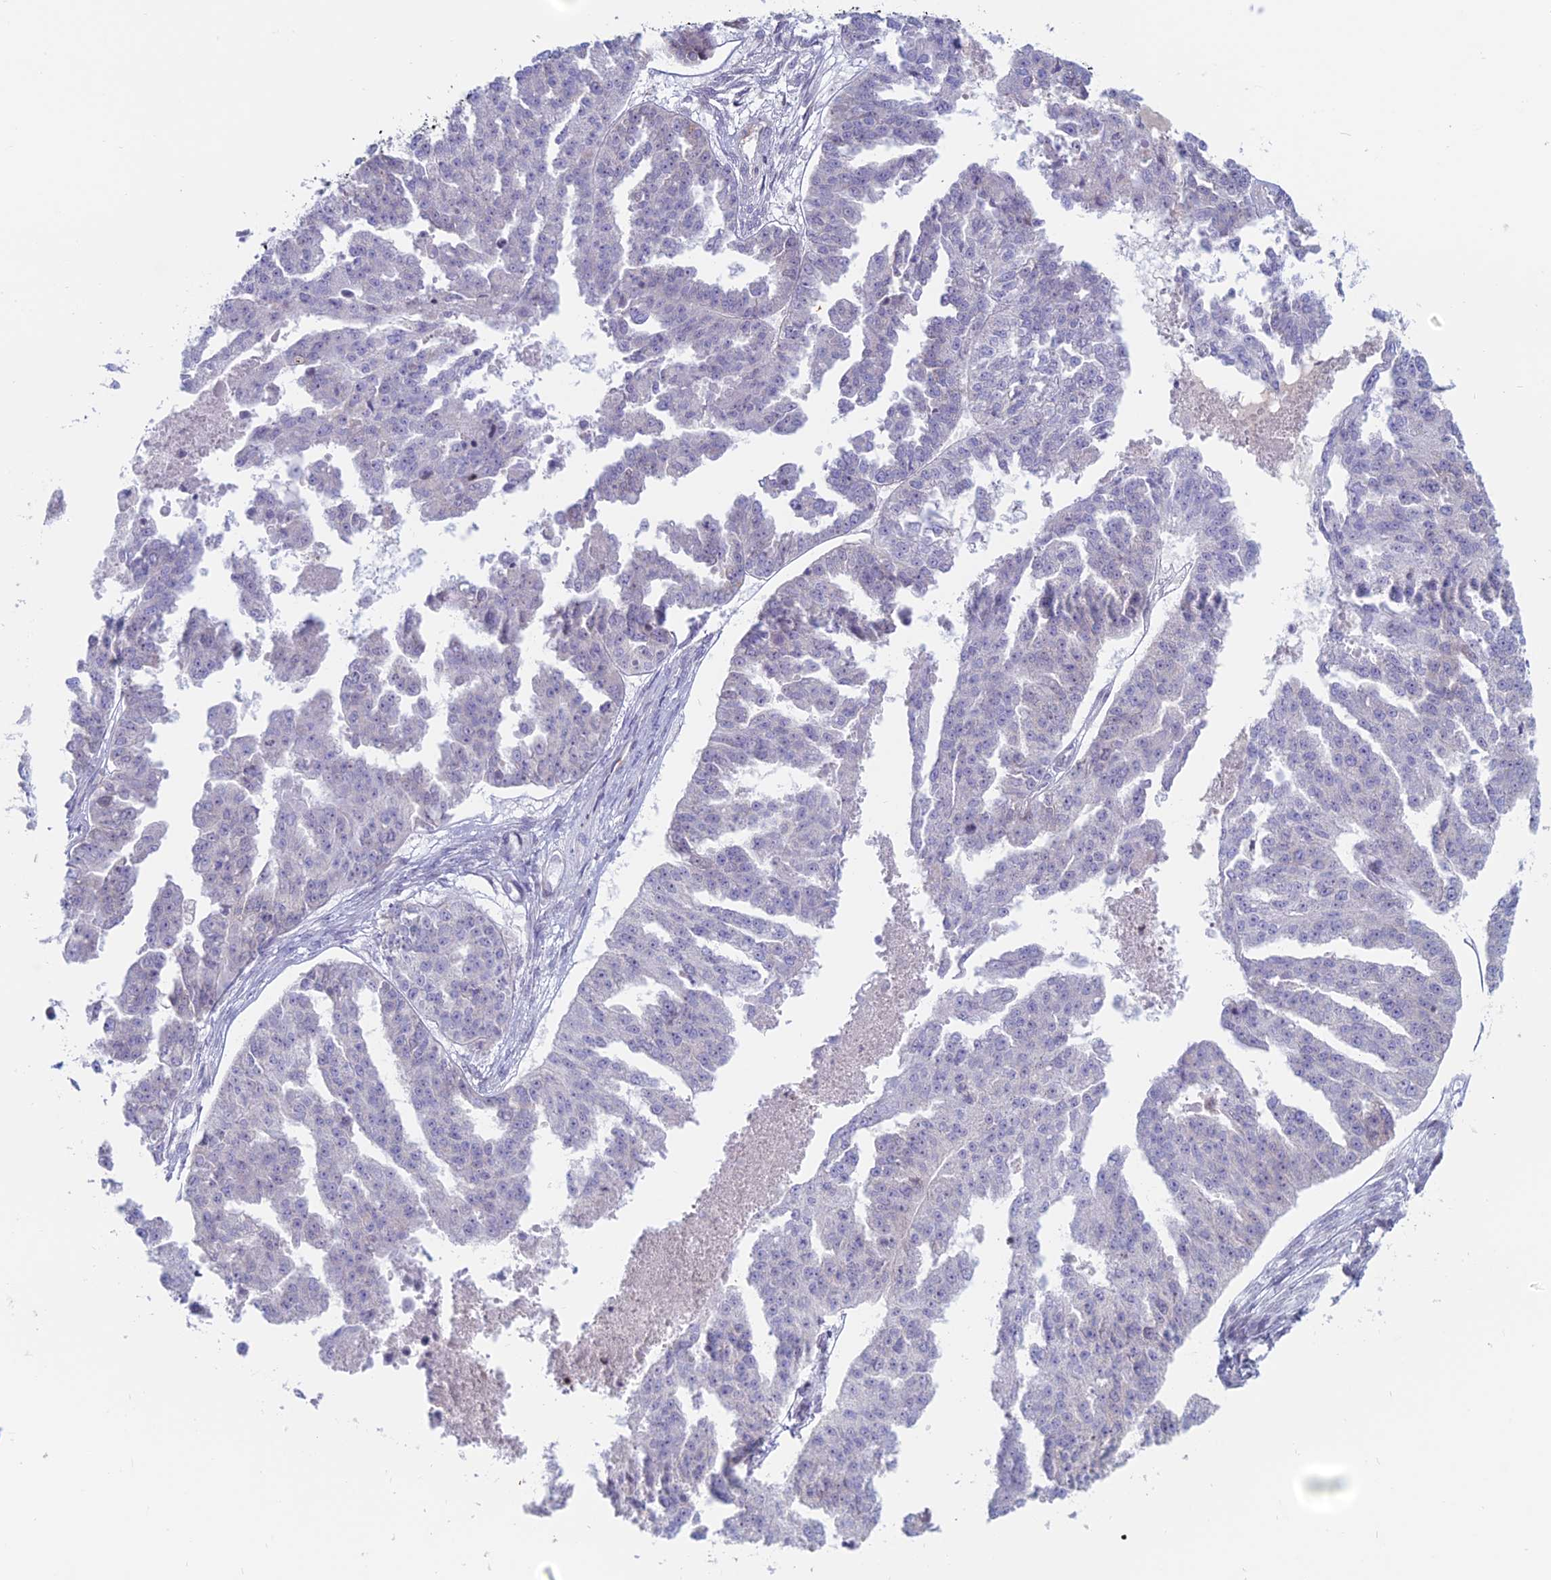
{"staining": {"intensity": "negative", "quantity": "none", "location": "none"}, "tissue": "ovarian cancer", "cell_type": "Tumor cells", "image_type": "cancer", "snomed": [{"axis": "morphology", "description": "Cystadenocarcinoma, serous, NOS"}, {"axis": "topography", "description": "Ovary"}], "caption": "This is an immunohistochemistry image of serous cystadenocarcinoma (ovarian). There is no expression in tumor cells.", "gene": "CERS6", "patient": {"sex": "female", "age": 58}}